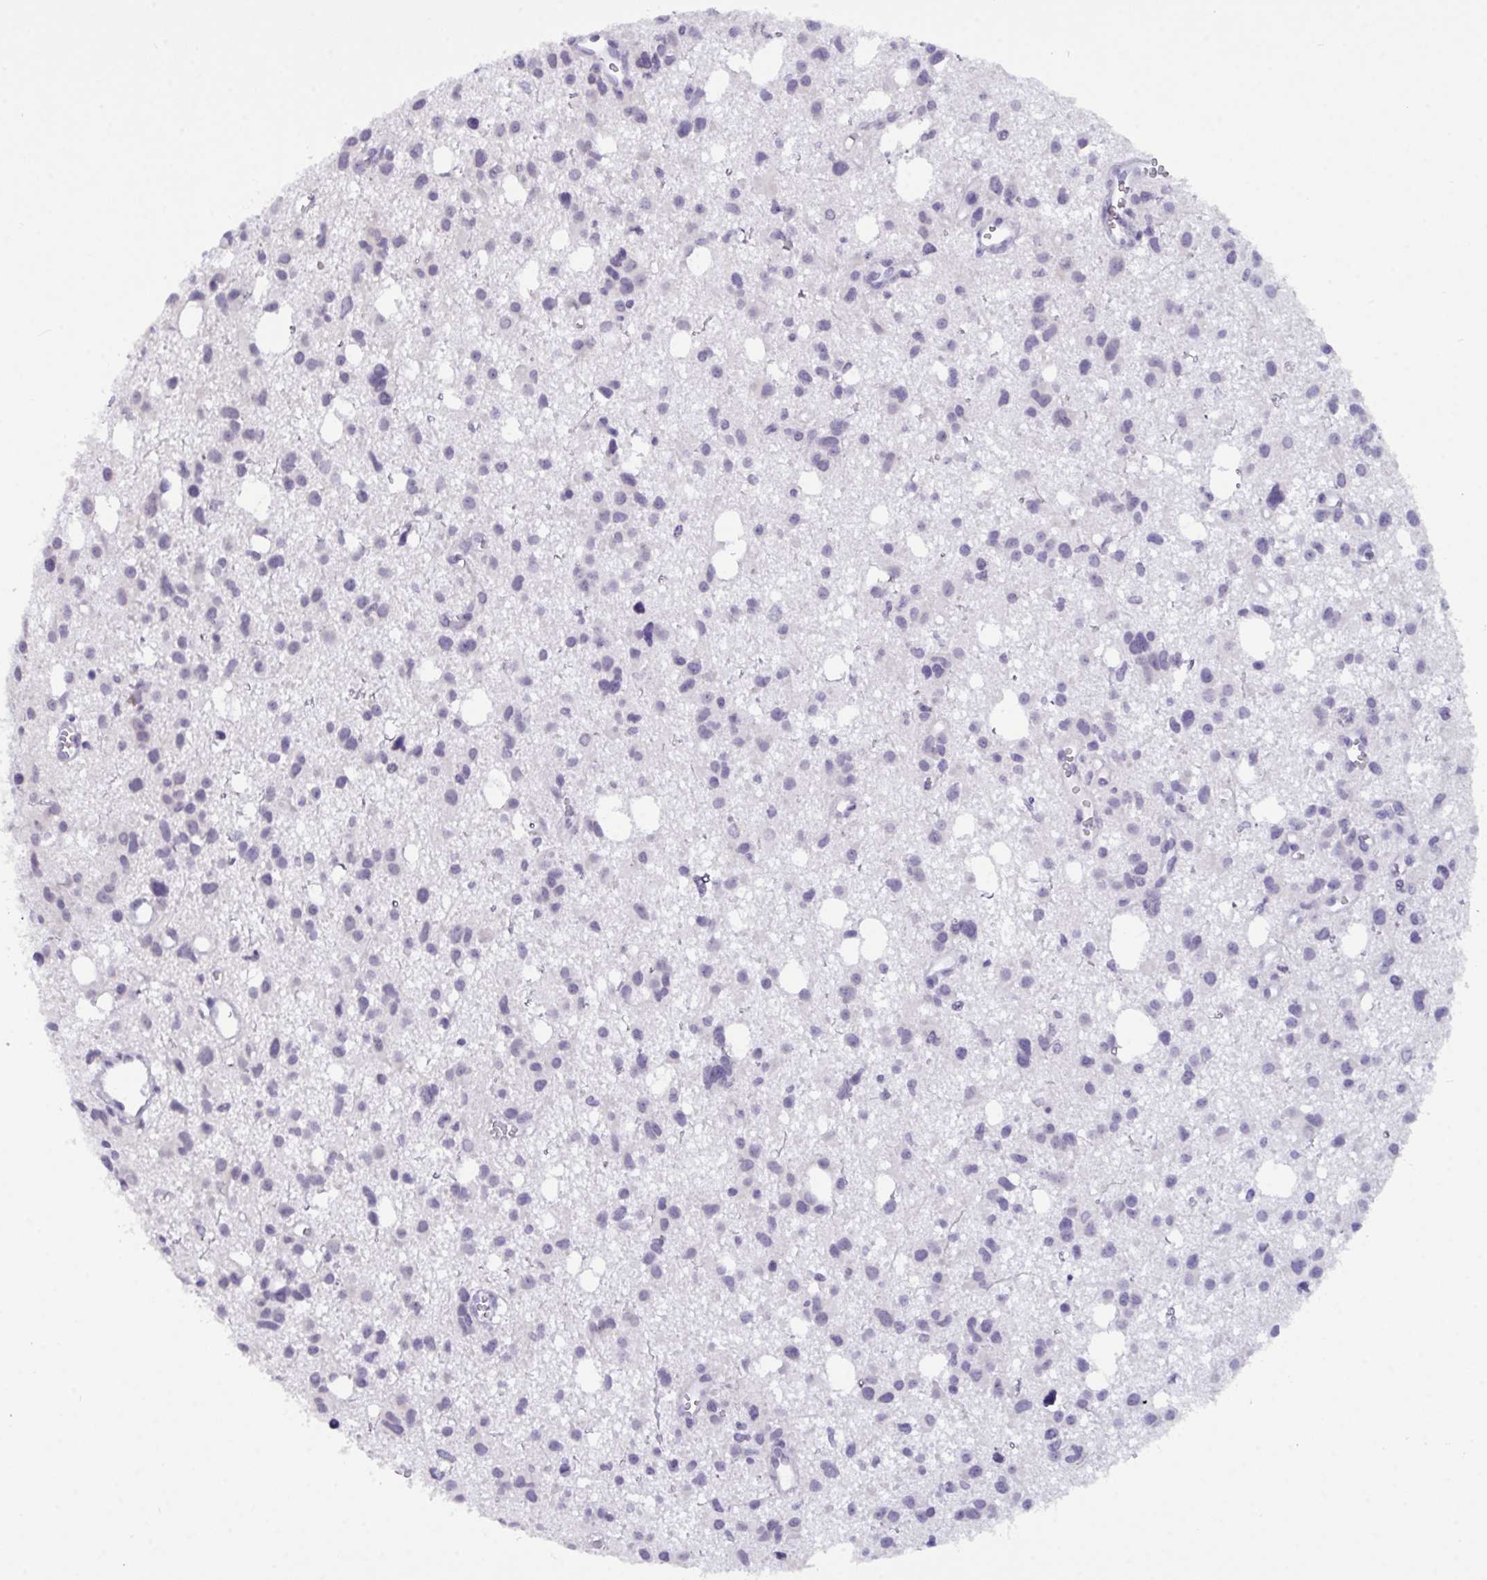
{"staining": {"intensity": "negative", "quantity": "none", "location": "none"}, "tissue": "glioma", "cell_type": "Tumor cells", "image_type": "cancer", "snomed": [{"axis": "morphology", "description": "Glioma, malignant, High grade"}, {"axis": "topography", "description": "Brain"}], "caption": "DAB immunohistochemical staining of human malignant high-grade glioma exhibits no significant staining in tumor cells.", "gene": "SERPINB13", "patient": {"sex": "male", "age": 23}}